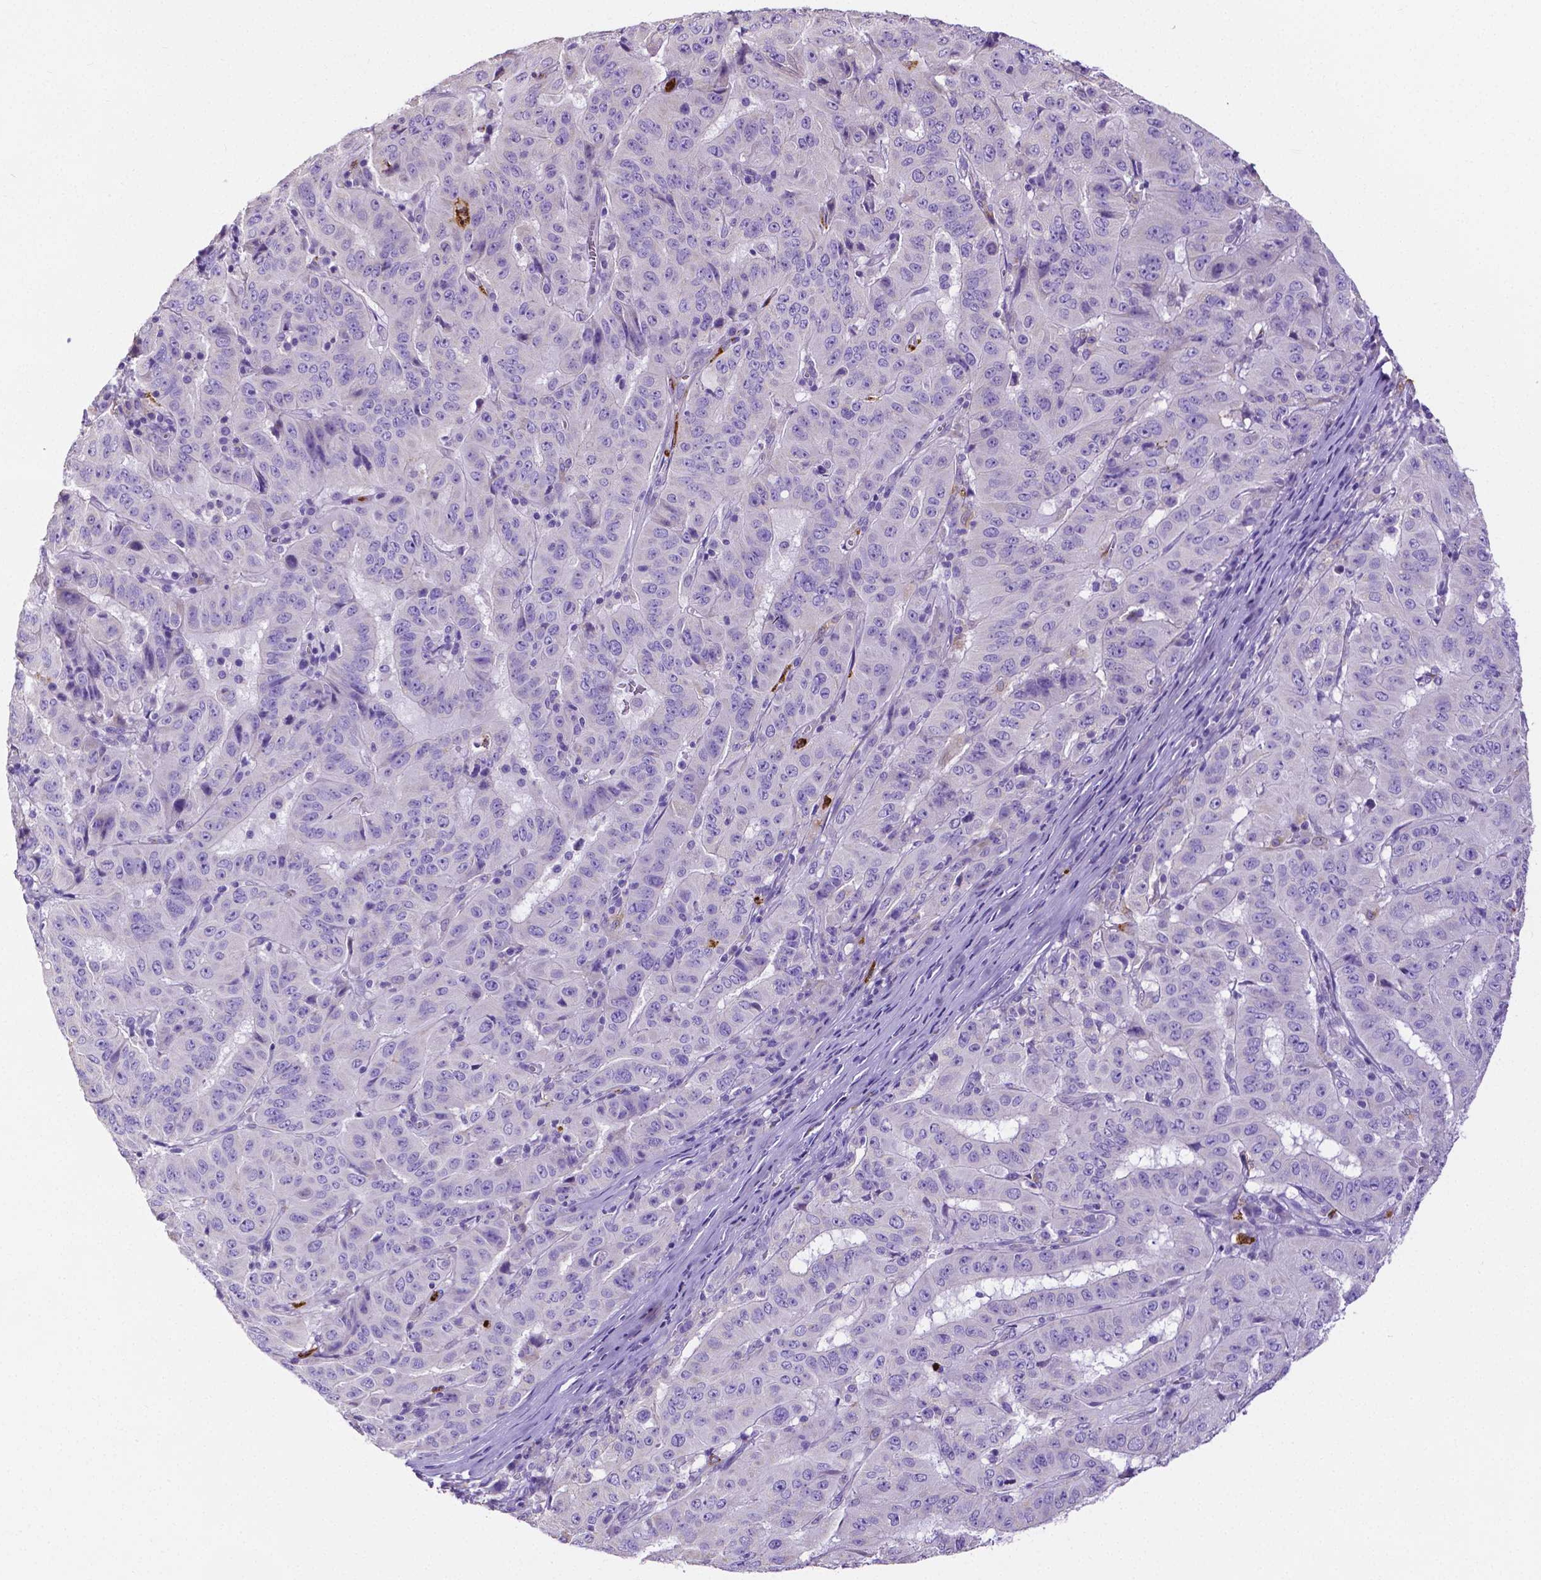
{"staining": {"intensity": "negative", "quantity": "none", "location": "none"}, "tissue": "pancreatic cancer", "cell_type": "Tumor cells", "image_type": "cancer", "snomed": [{"axis": "morphology", "description": "Adenocarcinoma, NOS"}, {"axis": "topography", "description": "Pancreas"}], "caption": "Tumor cells are negative for protein expression in human pancreatic adenocarcinoma.", "gene": "MMP9", "patient": {"sex": "male", "age": 63}}